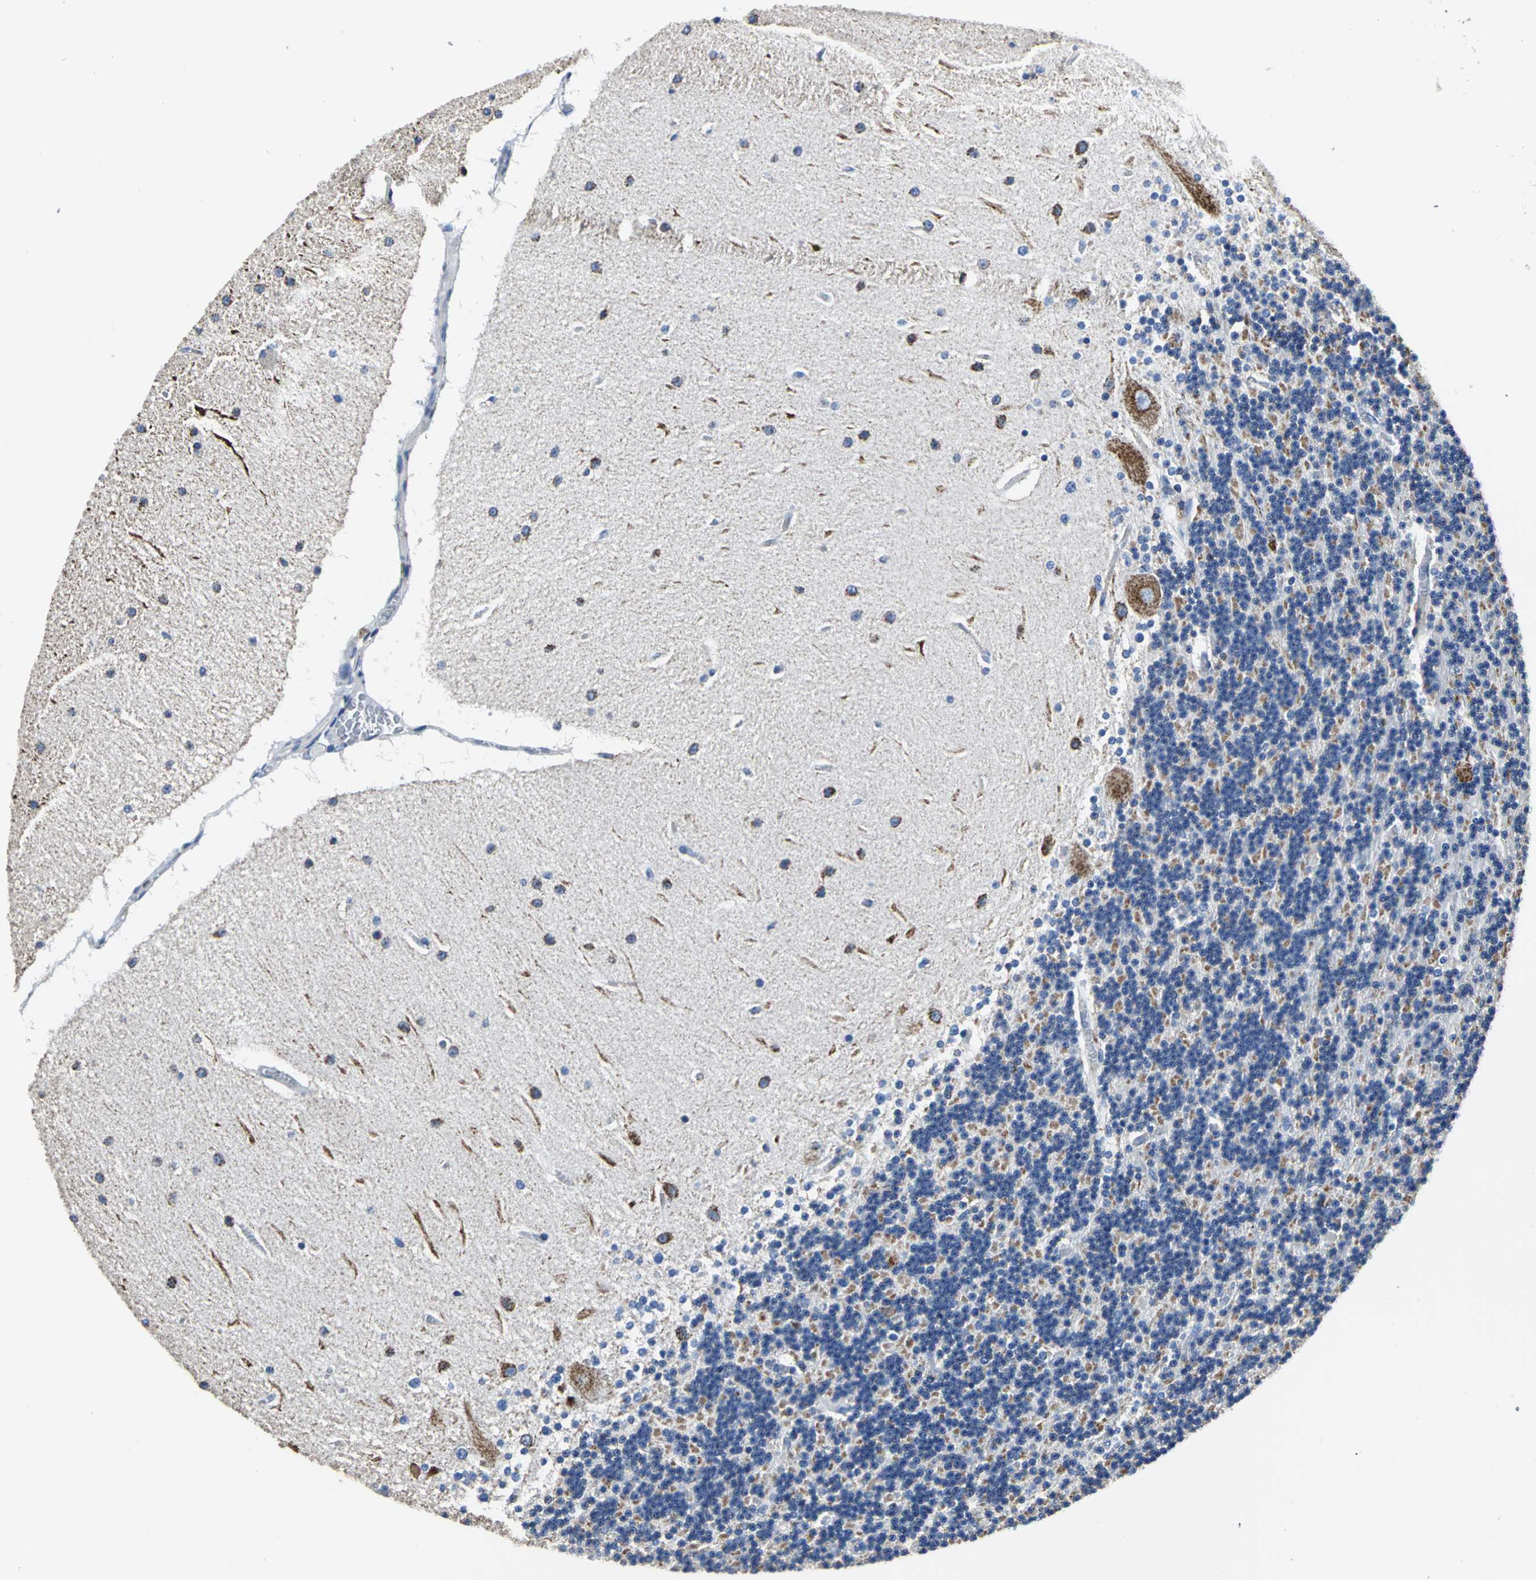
{"staining": {"intensity": "weak", "quantity": "25%-75%", "location": "cytoplasmic/membranous"}, "tissue": "cerebellum", "cell_type": "Cells in granular layer", "image_type": "normal", "snomed": [{"axis": "morphology", "description": "Normal tissue, NOS"}, {"axis": "topography", "description": "Cerebellum"}], "caption": "The immunohistochemical stain shows weak cytoplasmic/membranous positivity in cells in granular layer of normal cerebellum. The protein is stained brown, and the nuclei are stained in blue (DAB IHC with brightfield microscopy, high magnification).", "gene": "IFI6", "patient": {"sex": "female", "age": 54}}